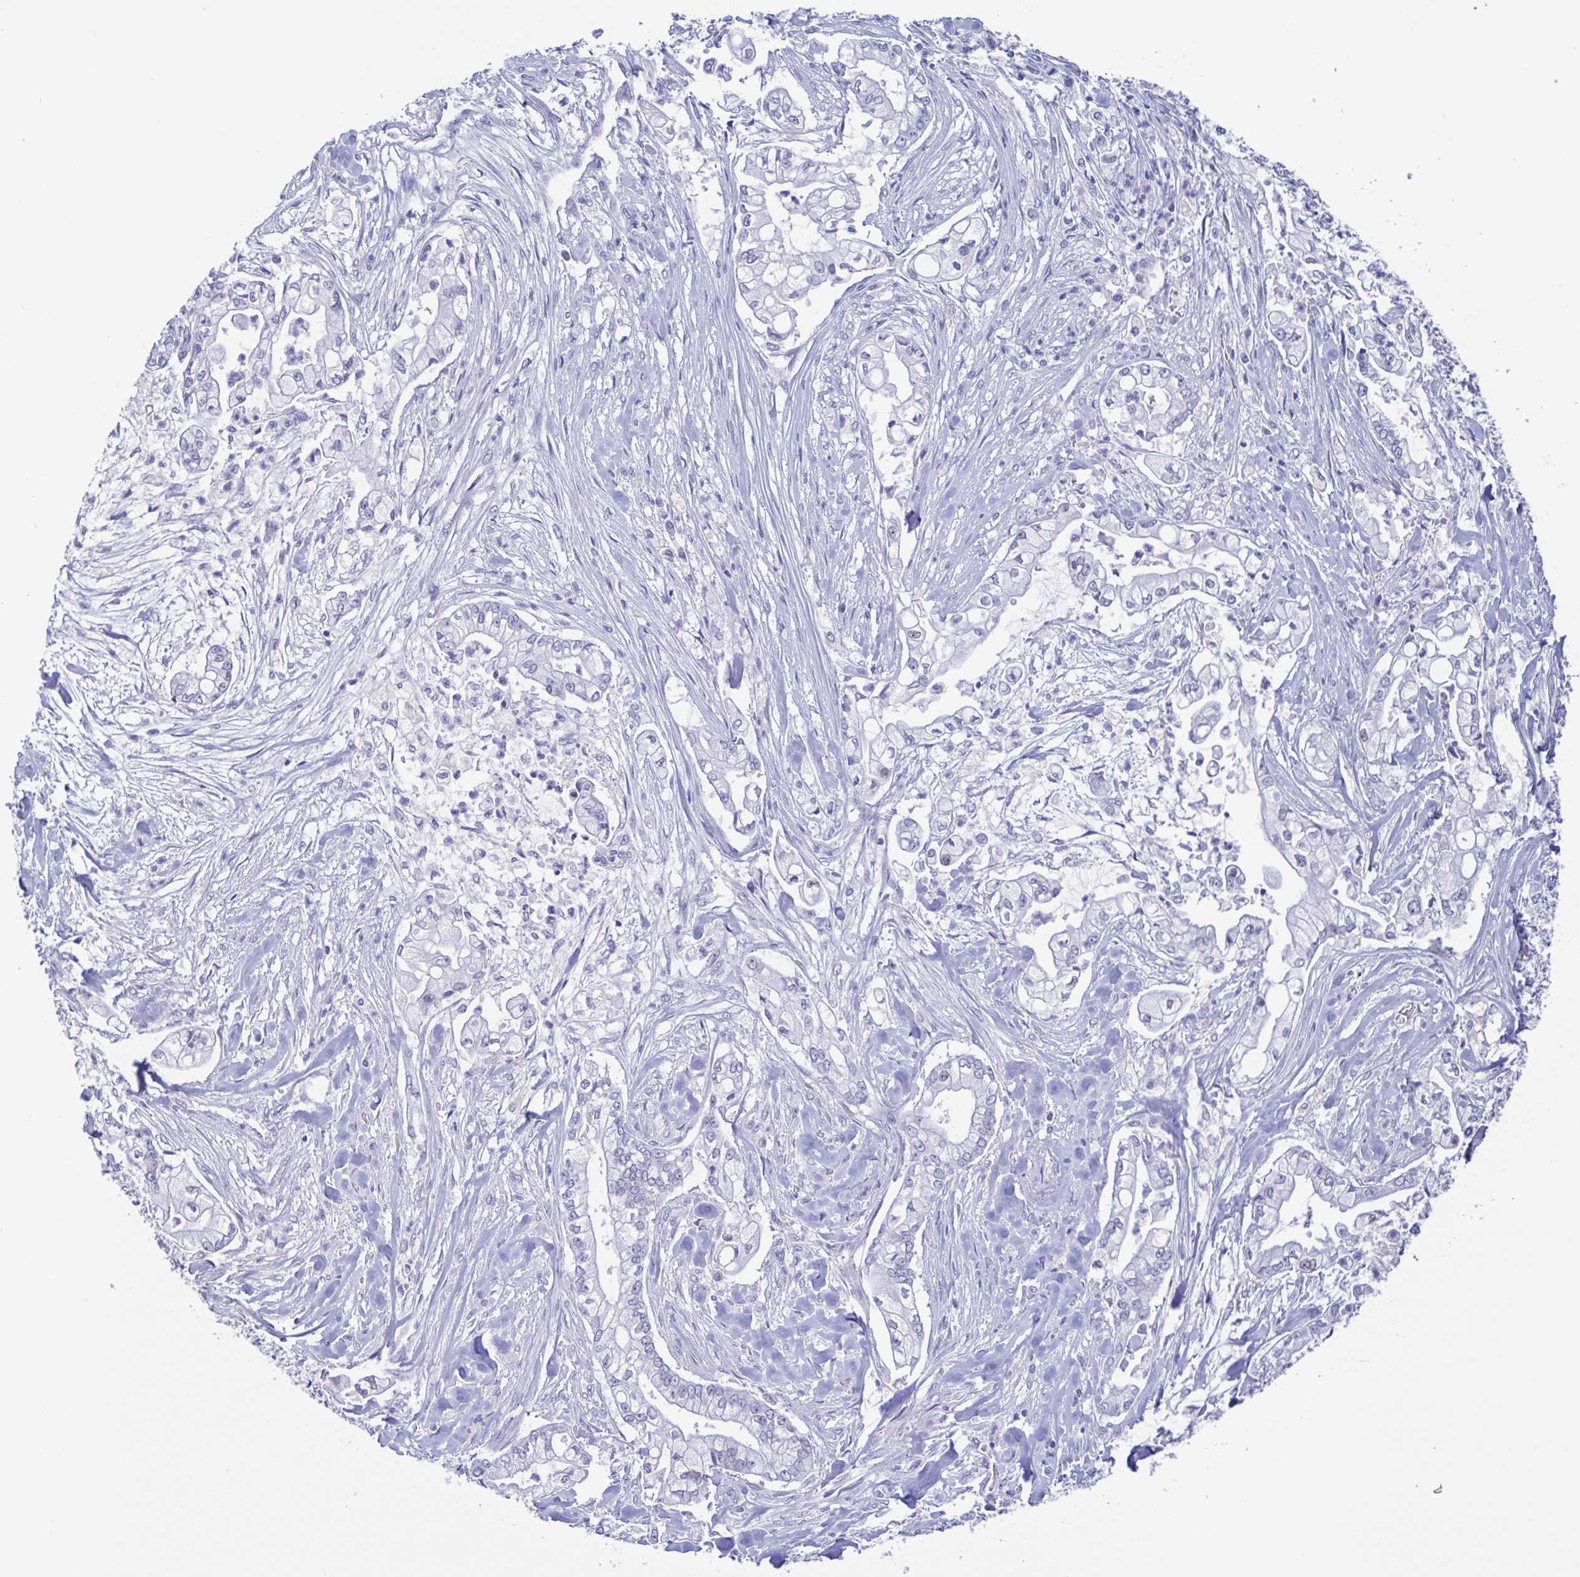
{"staining": {"intensity": "negative", "quantity": "none", "location": "none"}, "tissue": "pancreatic cancer", "cell_type": "Tumor cells", "image_type": "cancer", "snomed": [{"axis": "morphology", "description": "Adenocarcinoma, NOS"}, {"axis": "topography", "description": "Pancreas"}], "caption": "IHC of human pancreatic adenocarcinoma demonstrates no expression in tumor cells.", "gene": "PERM1", "patient": {"sex": "female", "age": 69}}